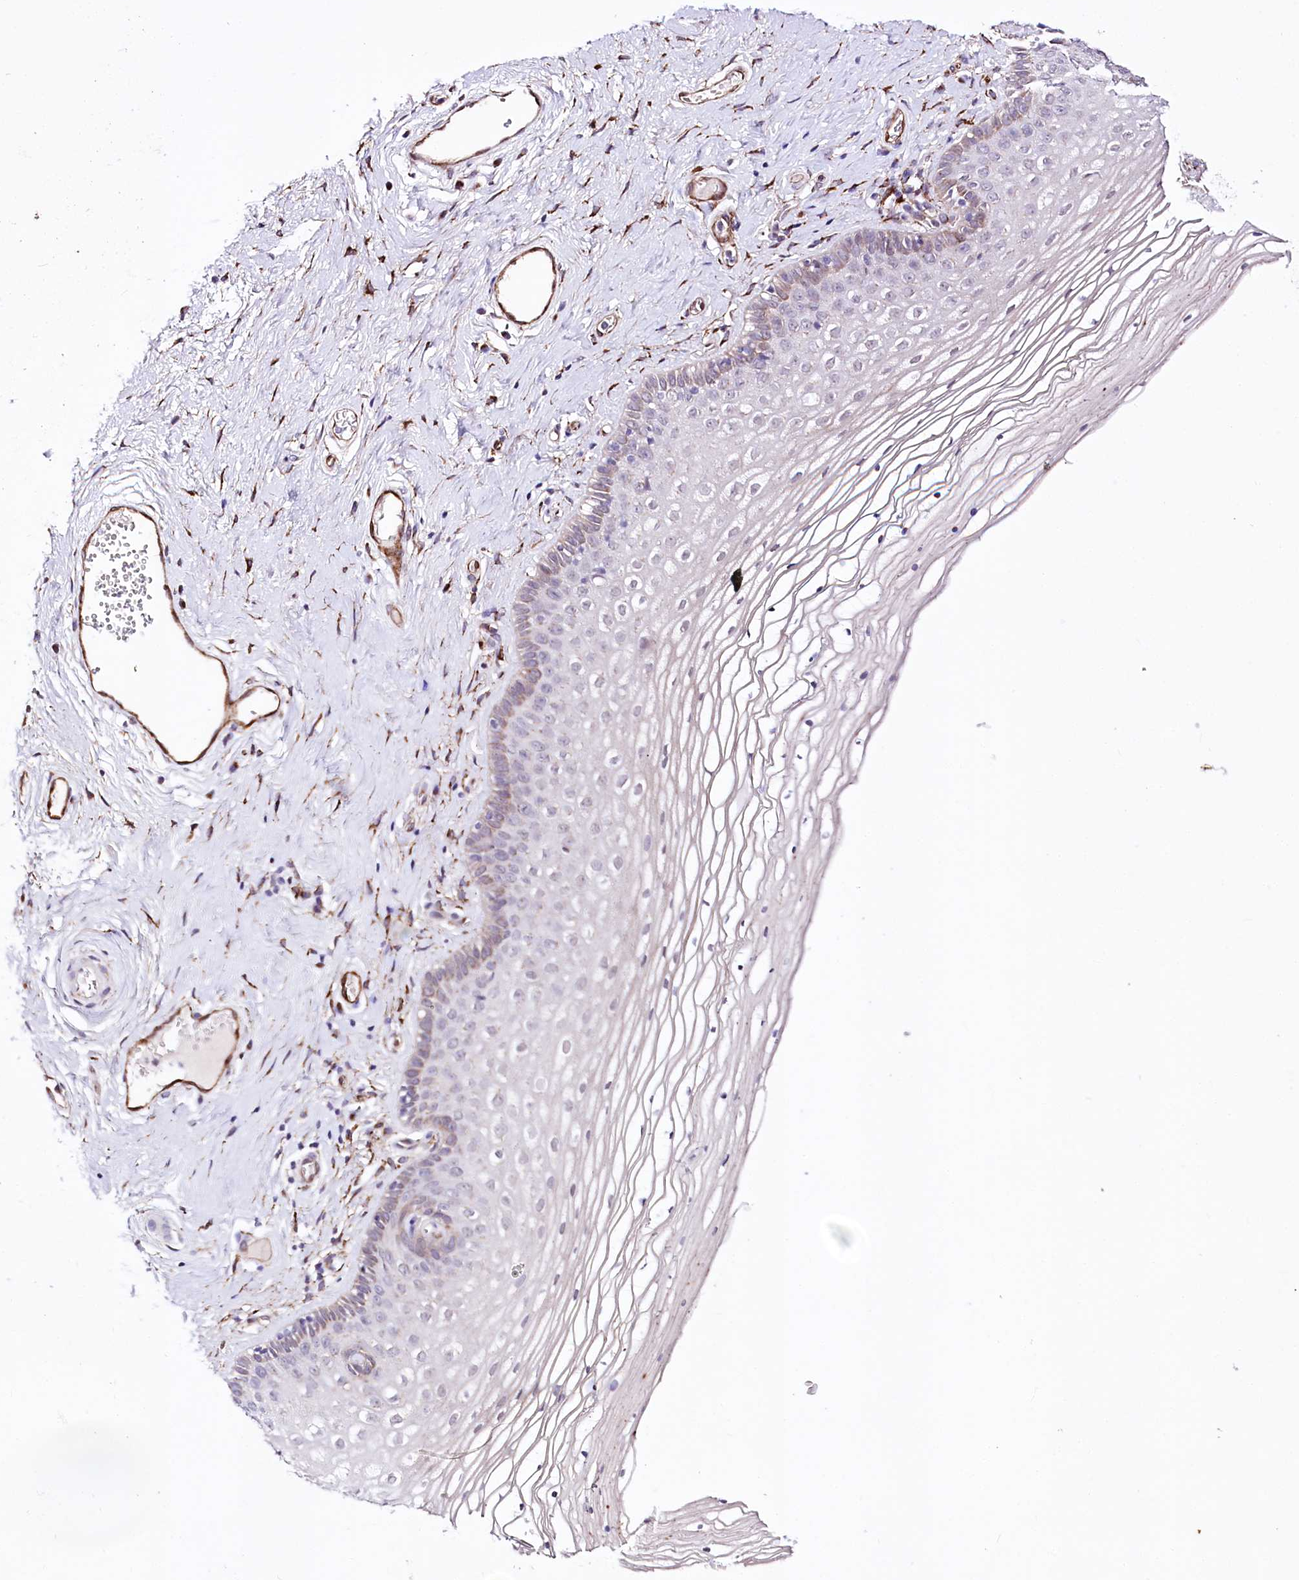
{"staining": {"intensity": "moderate", "quantity": "<25%", "location": "cytoplasmic/membranous"}, "tissue": "vagina", "cell_type": "Squamous epithelial cells", "image_type": "normal", "snomed": [{"axis": "morphology", "description": "Normal tissue, NOS"}, {"axis": "topography", "description": "Vagina"}], "caption": "A high-resolution histopathology image shows immunohistochemistry (IHC) staining of benign vagina, which displays moderate cytoplasmic/membranous expression in about <25% of squamous epithelial cells.", "gene": "WWC1", "patient": {"sex": "female", "age": 46}}